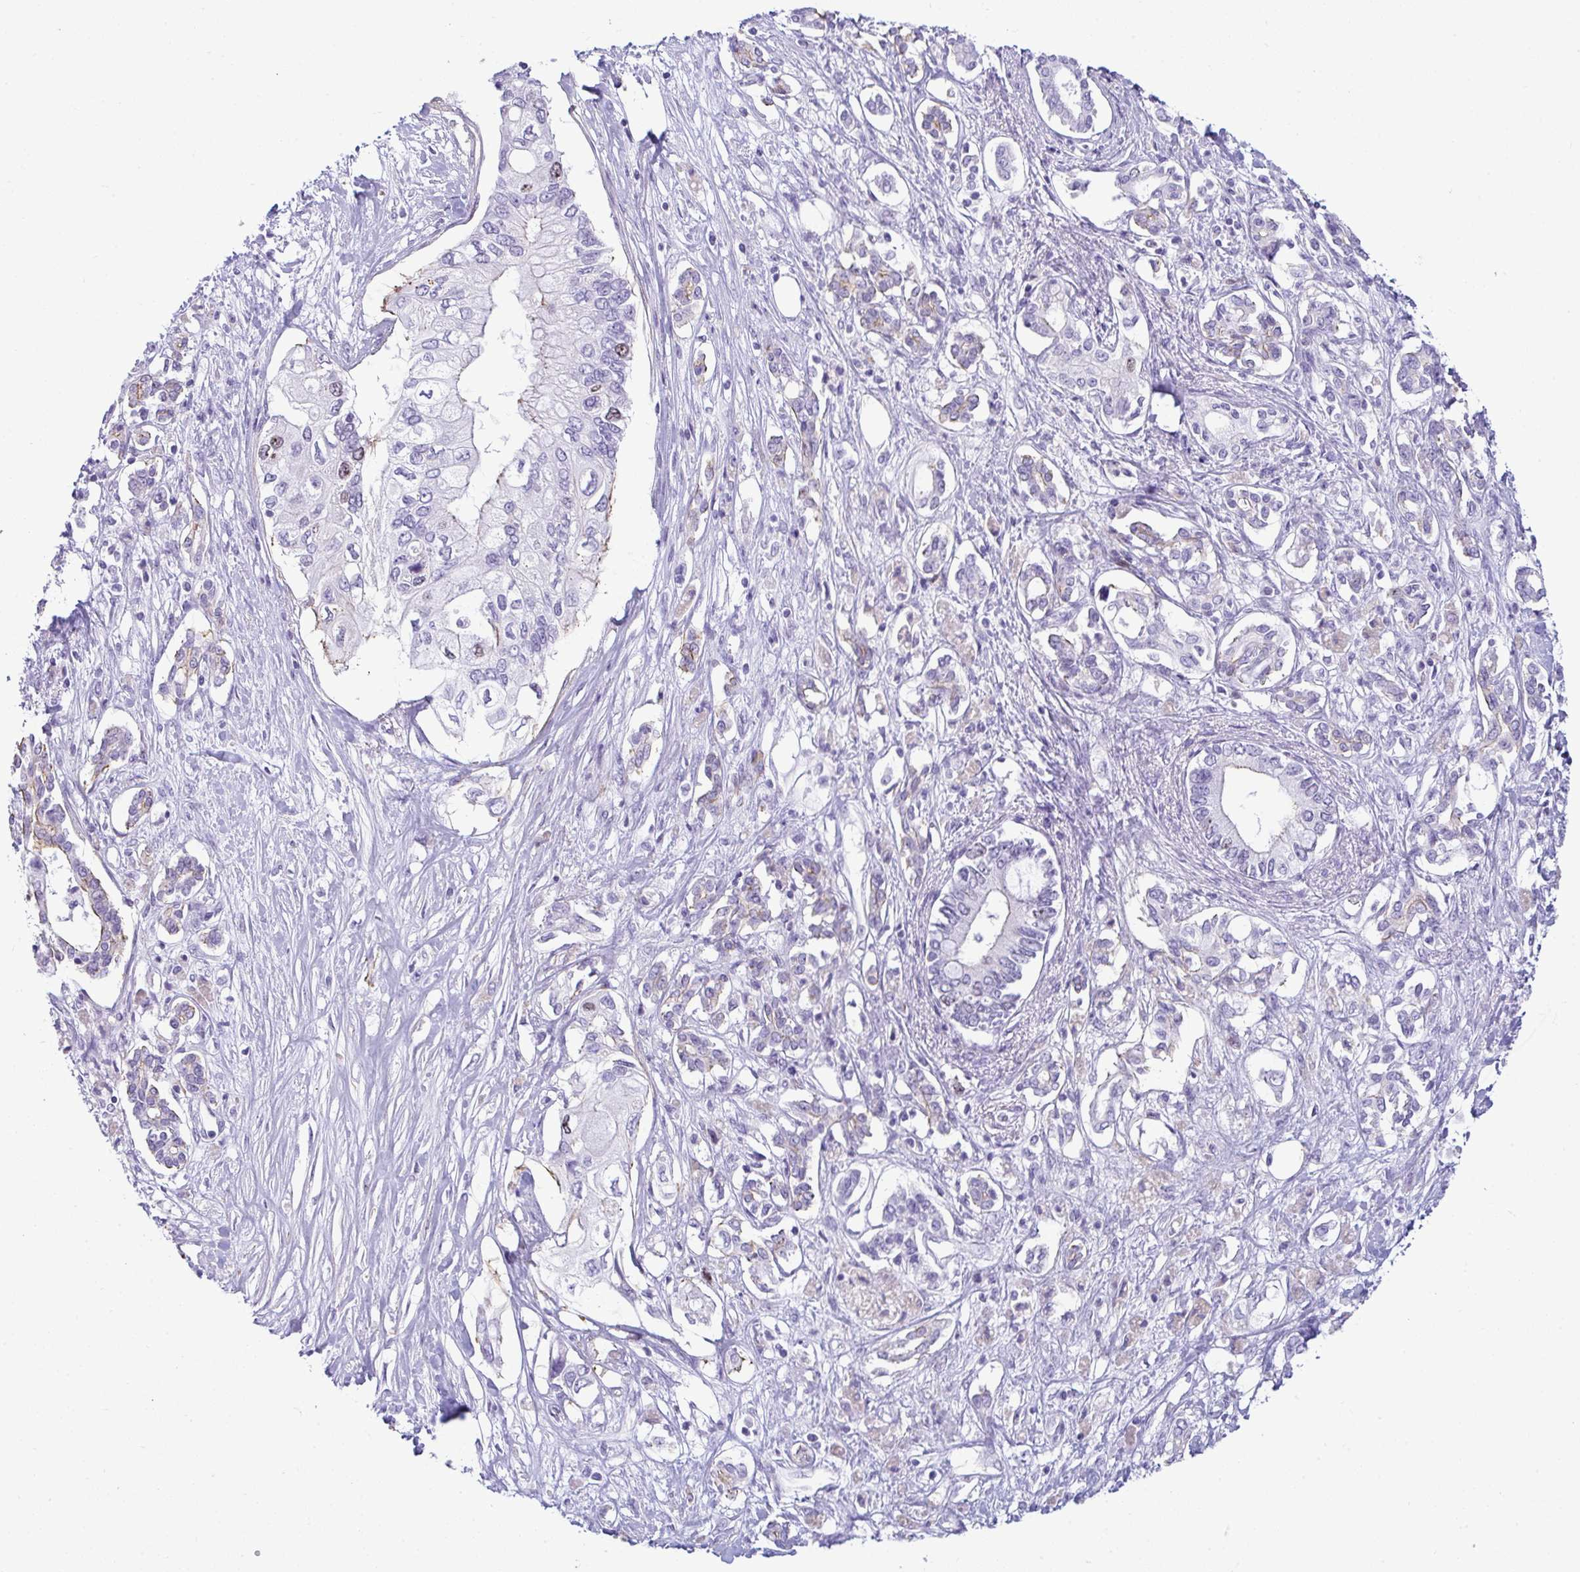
{"staining": {"intensity": "moderate", "quantity": "<25%", "location": "nuclear"}, "tissue": "pancreatic cancer", "cell_type": "Tumor cells", "image_type": "cancer", "snomed": [{"axis": "morphology", "description": "Adenocarcinoma, NOS"}, {"axis": "topography", "description": "Pancreas"}], "caption": "Pancreatic cancer (adenocarcinoma) tissue demonstrates moderate nuclear positivity in approximately <25% of tumor cells, visualized by immunohistochemistry. The protein is shown in brown color, while the nuclei are stained blue.", "gene": "SUZ12", "patient": {"sex": "female", "age": 63}}